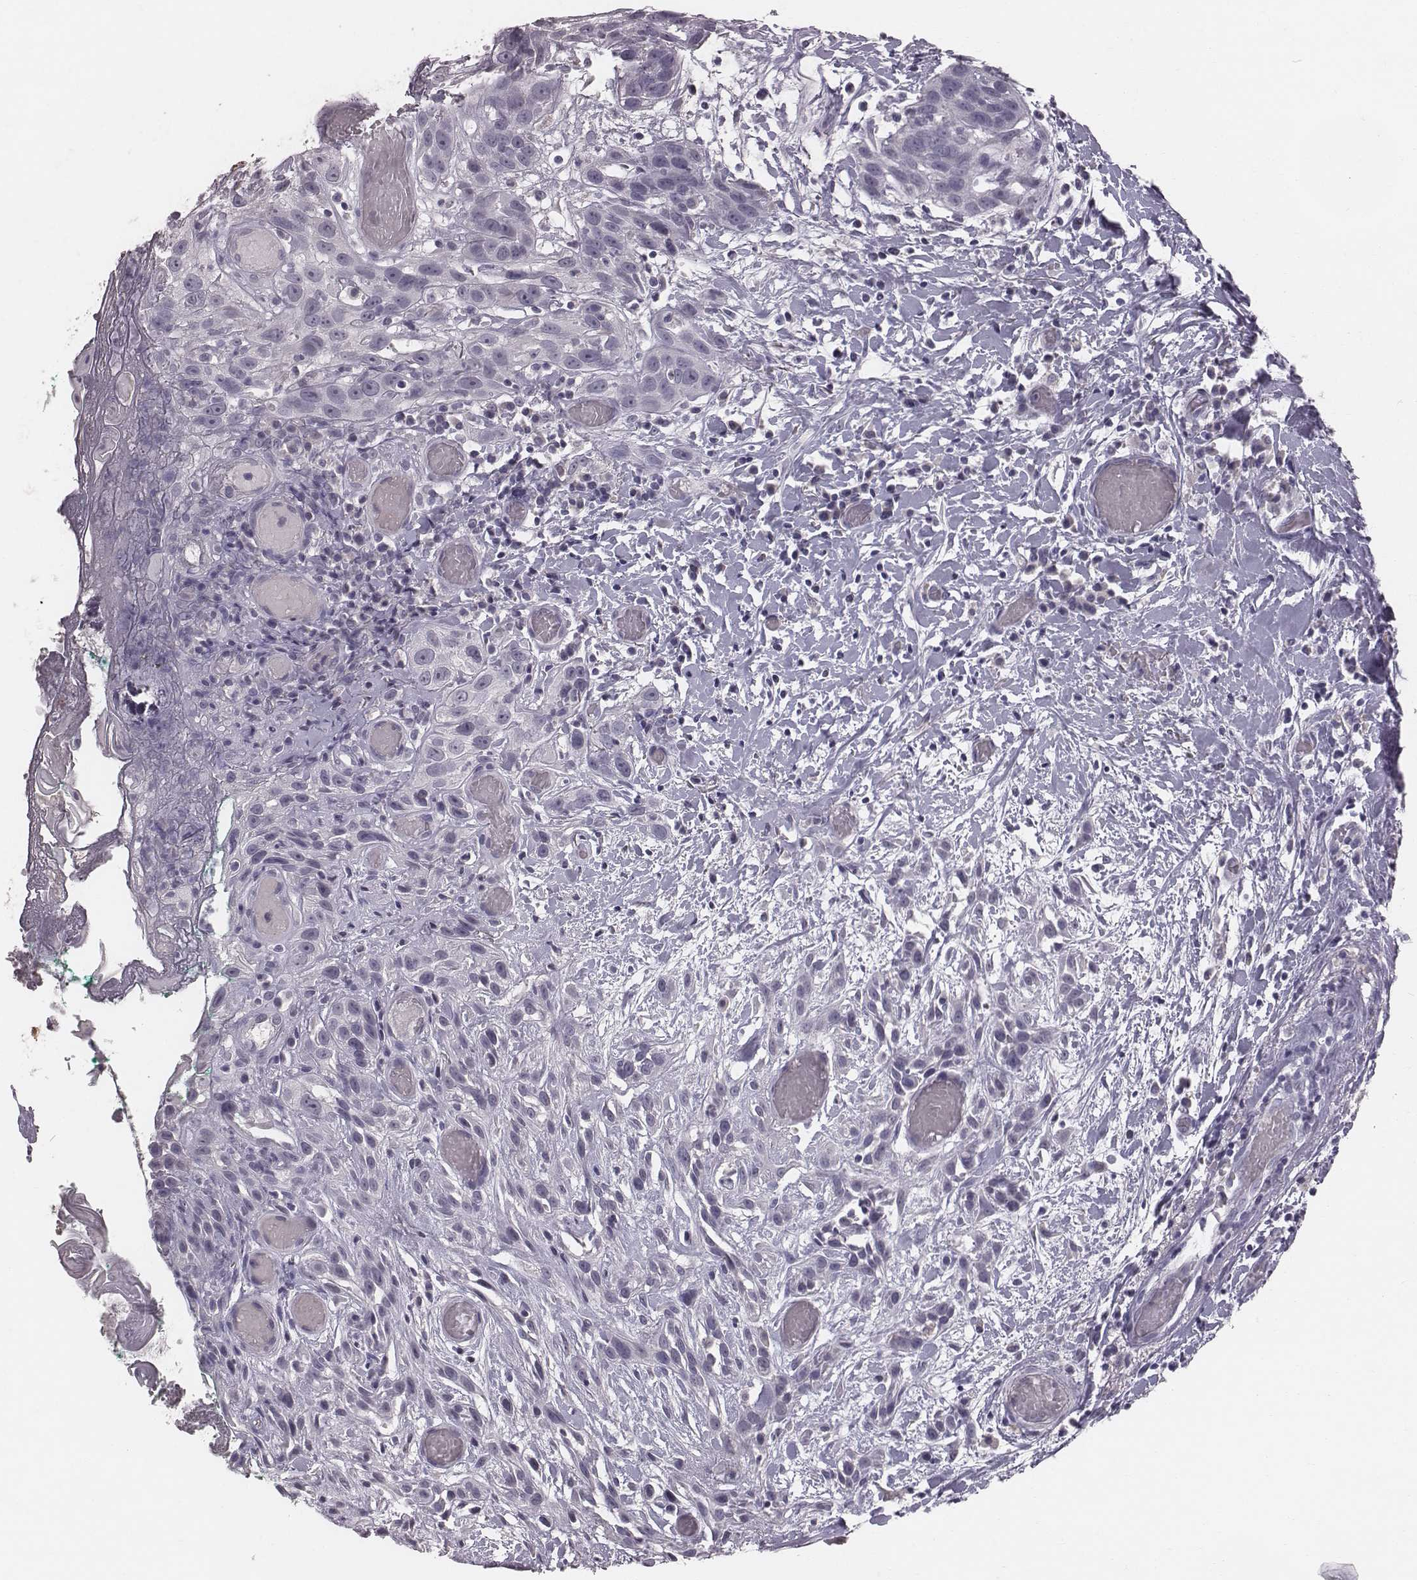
{"staining": {"intensity": "negative", "quantity": "none", "location": "none"}, "tissue": "head and neck cancer", "cell_type": "Tumor cells", "image_type": "cancer", "snomed": [{"axis": "morphology", "description": "Normal tissue, NOS"}, {"axis": "morphology", "description": "Squamous cell carcinoma, NOS"}, {"axis": "topography", "description": "Oral tissue"}, {"axis": "topography", "description": "Salivary gland"}, {"axis": "topography", "description": "Head-Neck"}], "caption": "High power microscopy image of an immunohistochemistry (IHC) micrograph of squamous cell carcinoma (head and neck), revealing no significant positivity in tumor cells.", "gene": "CFTR", "patient": {"sex": "female", "age": 62}}